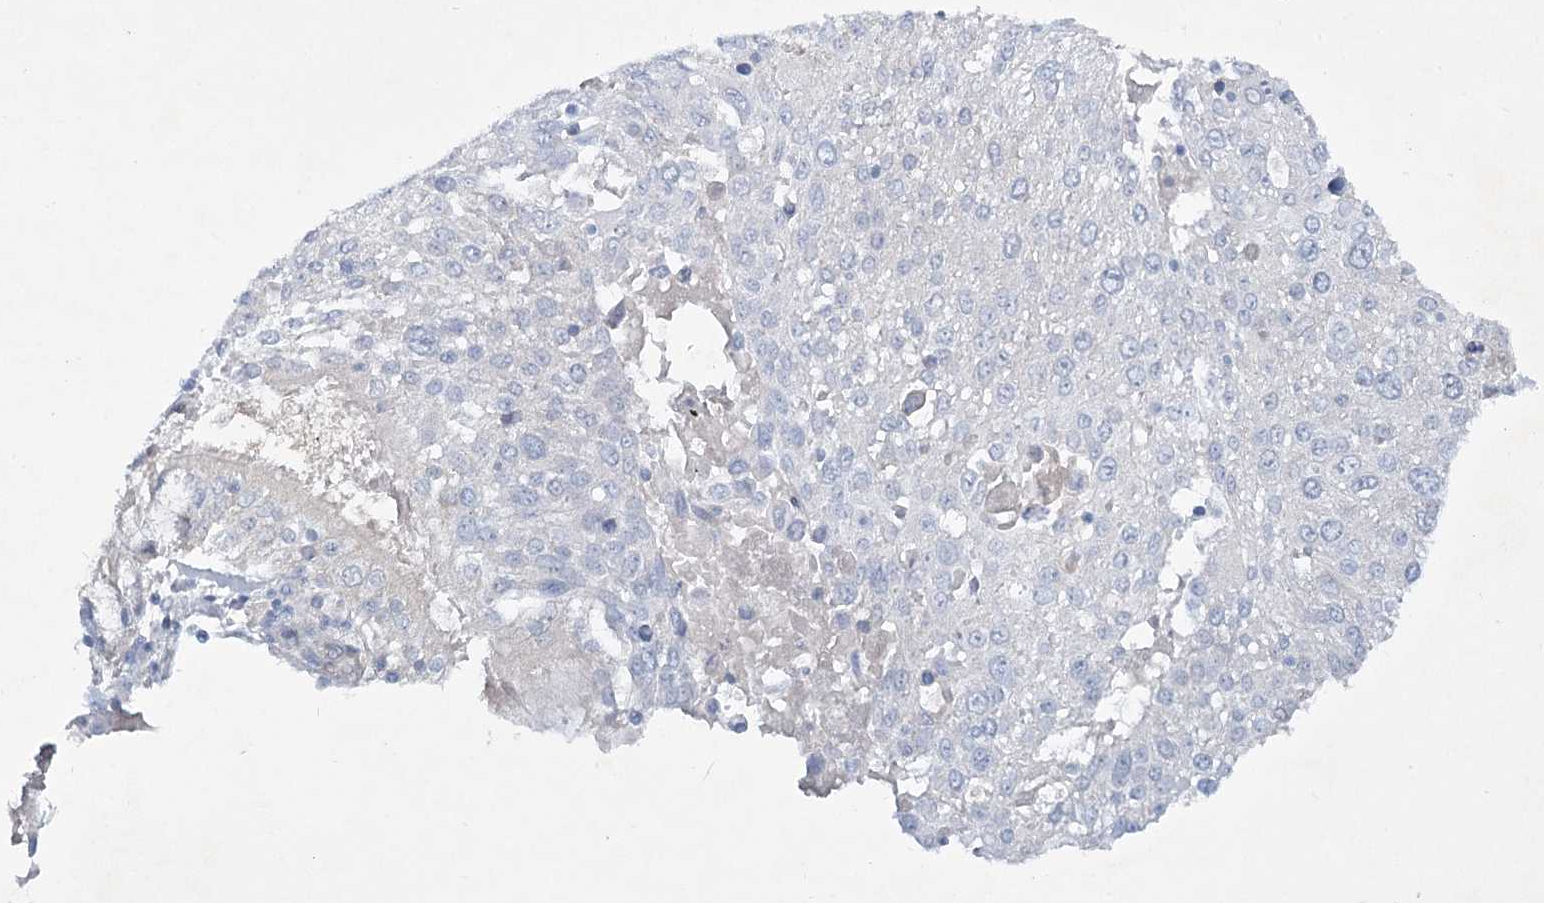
{"staining": {"intensity": "negative", "quantity": "none", "location": "none"}, "tissue": "lung cancer", "cell_type": "Tumor cells", "image_type": "cancer", "snomed": [{"axis": "morphology", "description": "Squamous cell carcinoma, NOS"}, {"axis": "topography", "description": "Lung"}], "caption": "There is no significant expression in tumor cells of lung squamous cell carcinoma.", "gene": "AAMDC", "patient": {"sex": "male", "age": 65}}